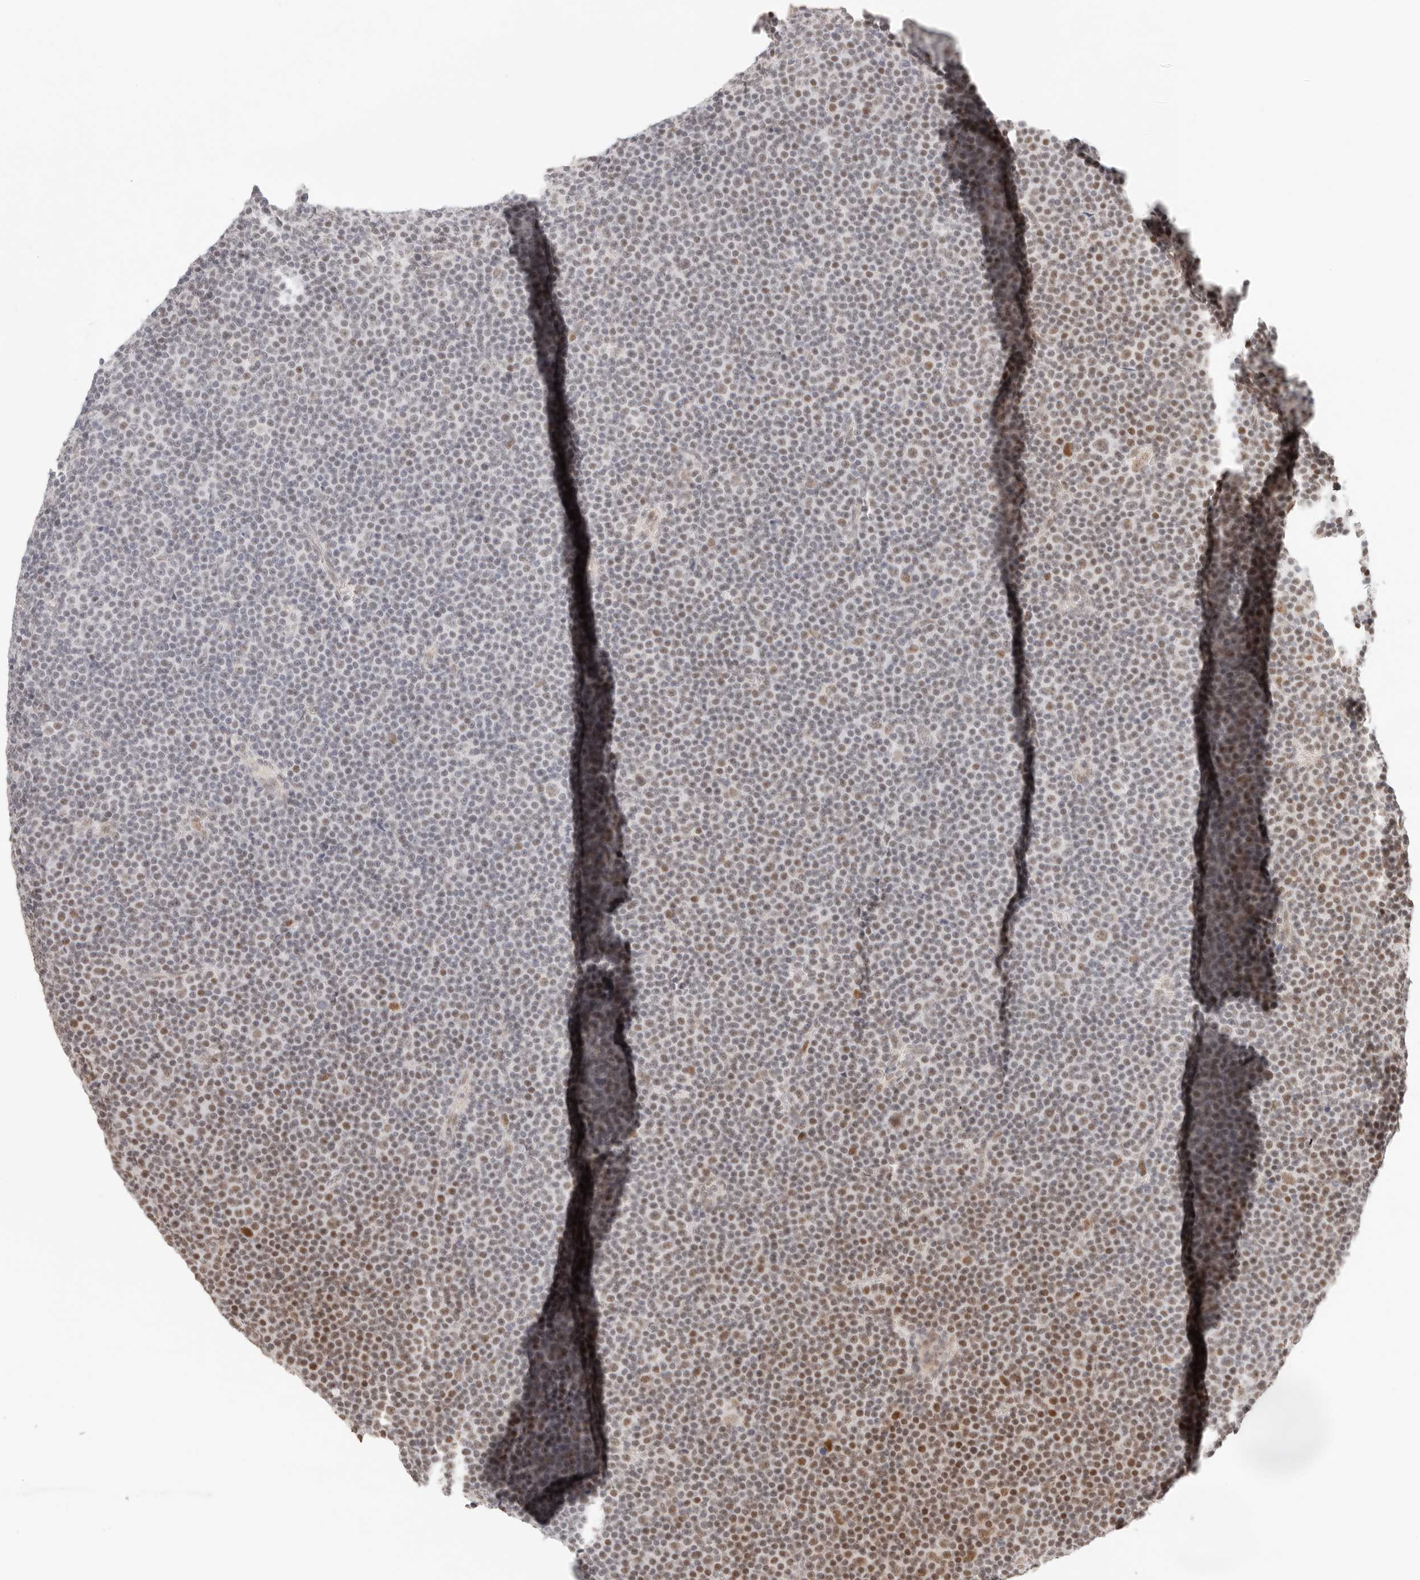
{"staining": {"intensity": "moderate", "quantity": "<25%", "location": "nuclear"}, "tissue": "lymphoma", "cell_type": "Tumor cells", "image_type": "cancer", "snomed": [{"axis": "morphology", "description": "Malignant lymphoma, non-Hodgkin's type, Low grade"}, {"axis": "topography", "description": "Lymph node"}], "caption": "IHC photomicrograph of human malignant lymphoma, non-Hodgkin's type (low-grade) stained for a protein (brown), which displays low levels of moderate nuclear positivity in about <25% of tumor cells.", "gene": "HOXC5", "patient": {"sex": "female", "age": 67}}